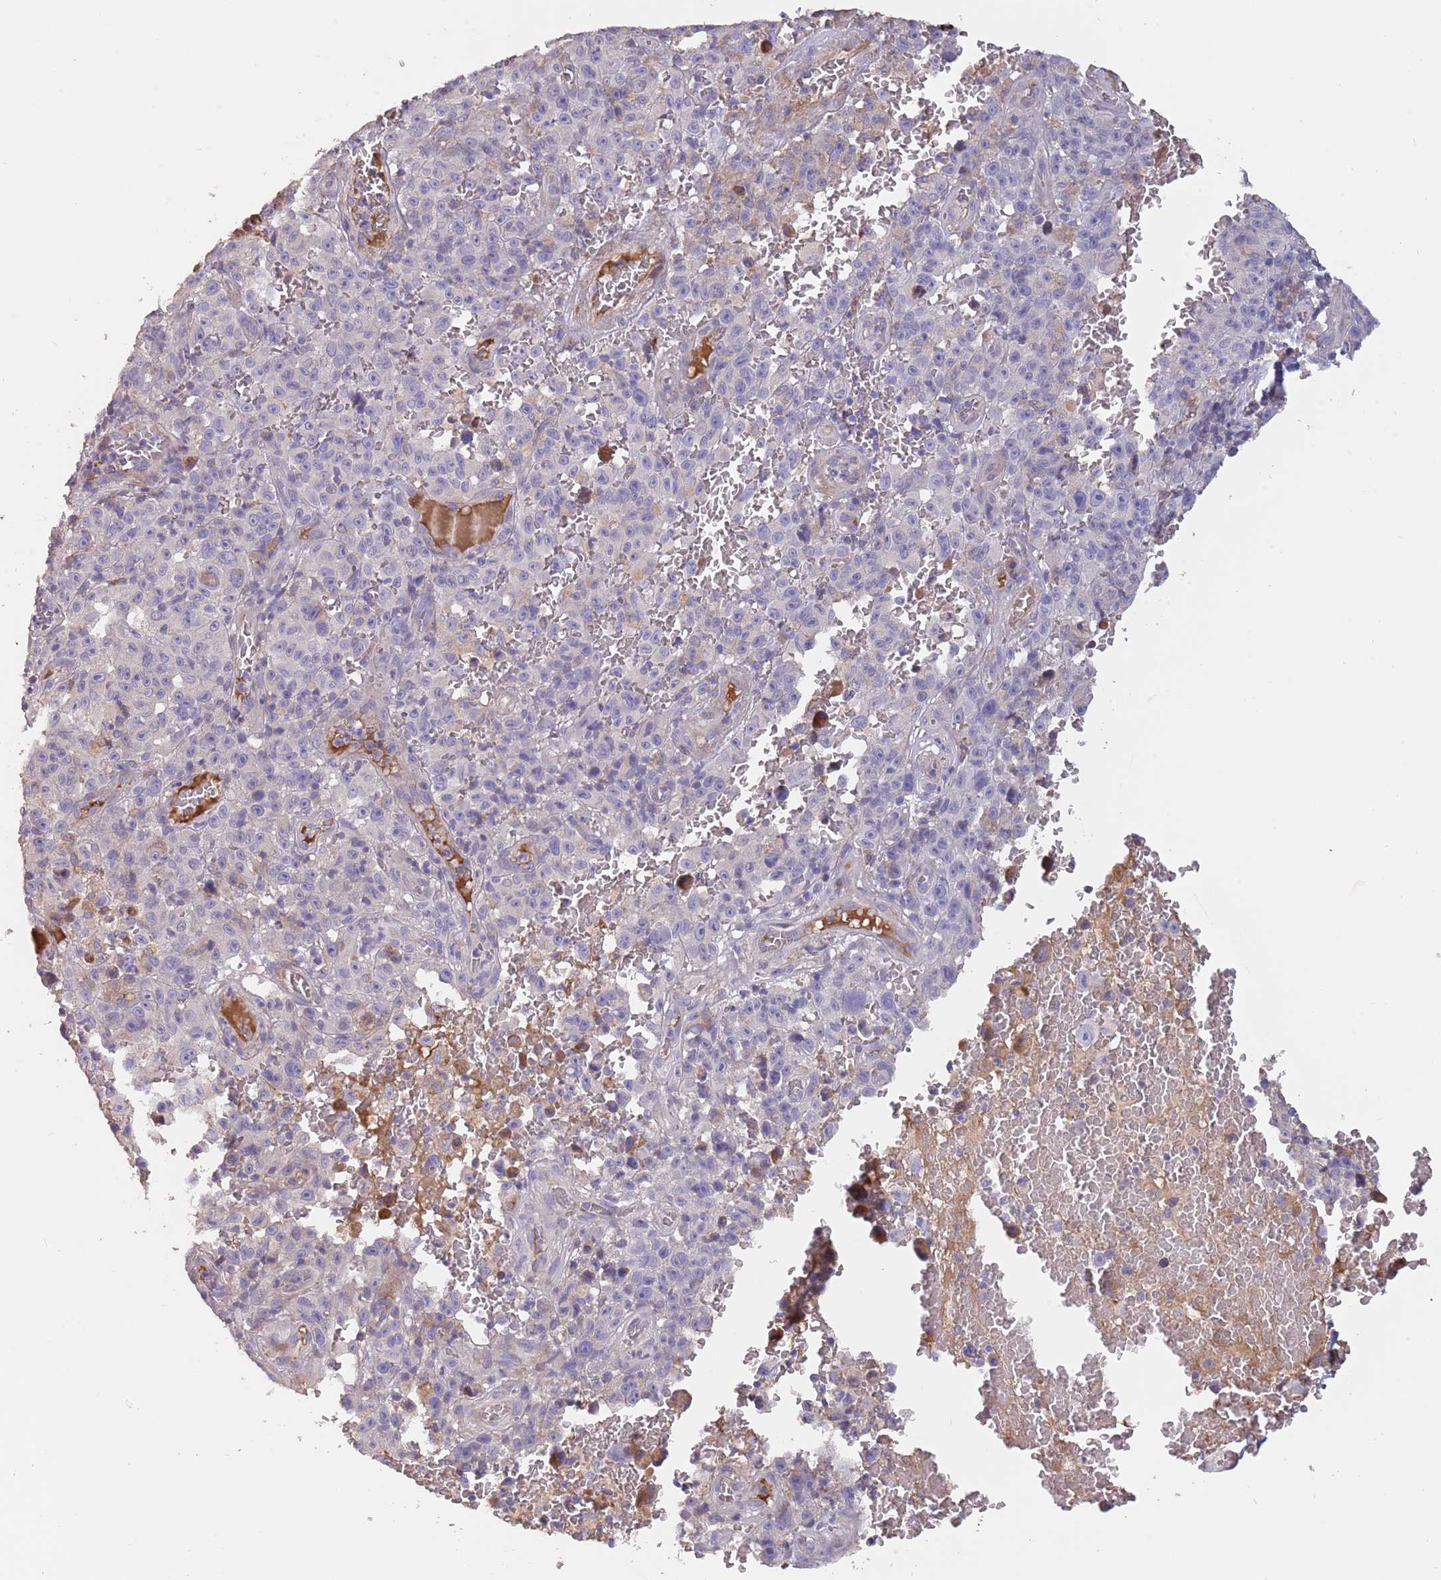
{"staining": {"intensity": "negative", "quantity": "none", "location": "none"}, "tissue": "melanoma", "cell_type": "Tumor cells", "image_type": "cancer", "snomed": [{"axis": "morphology", "description": "Malignant melanoma, NOS"}, {"axis": "topography", "description": "Skin"}], "caption": "Tumor cells are negative for protein expression in human malignant melanoma. Brightfield microscopy of IHC stained with DAB (brown) and hematoxylin (blue), captured at high magnification.", "gene": "SUSD1", "patient": {"sex": "female", "age": 82}}